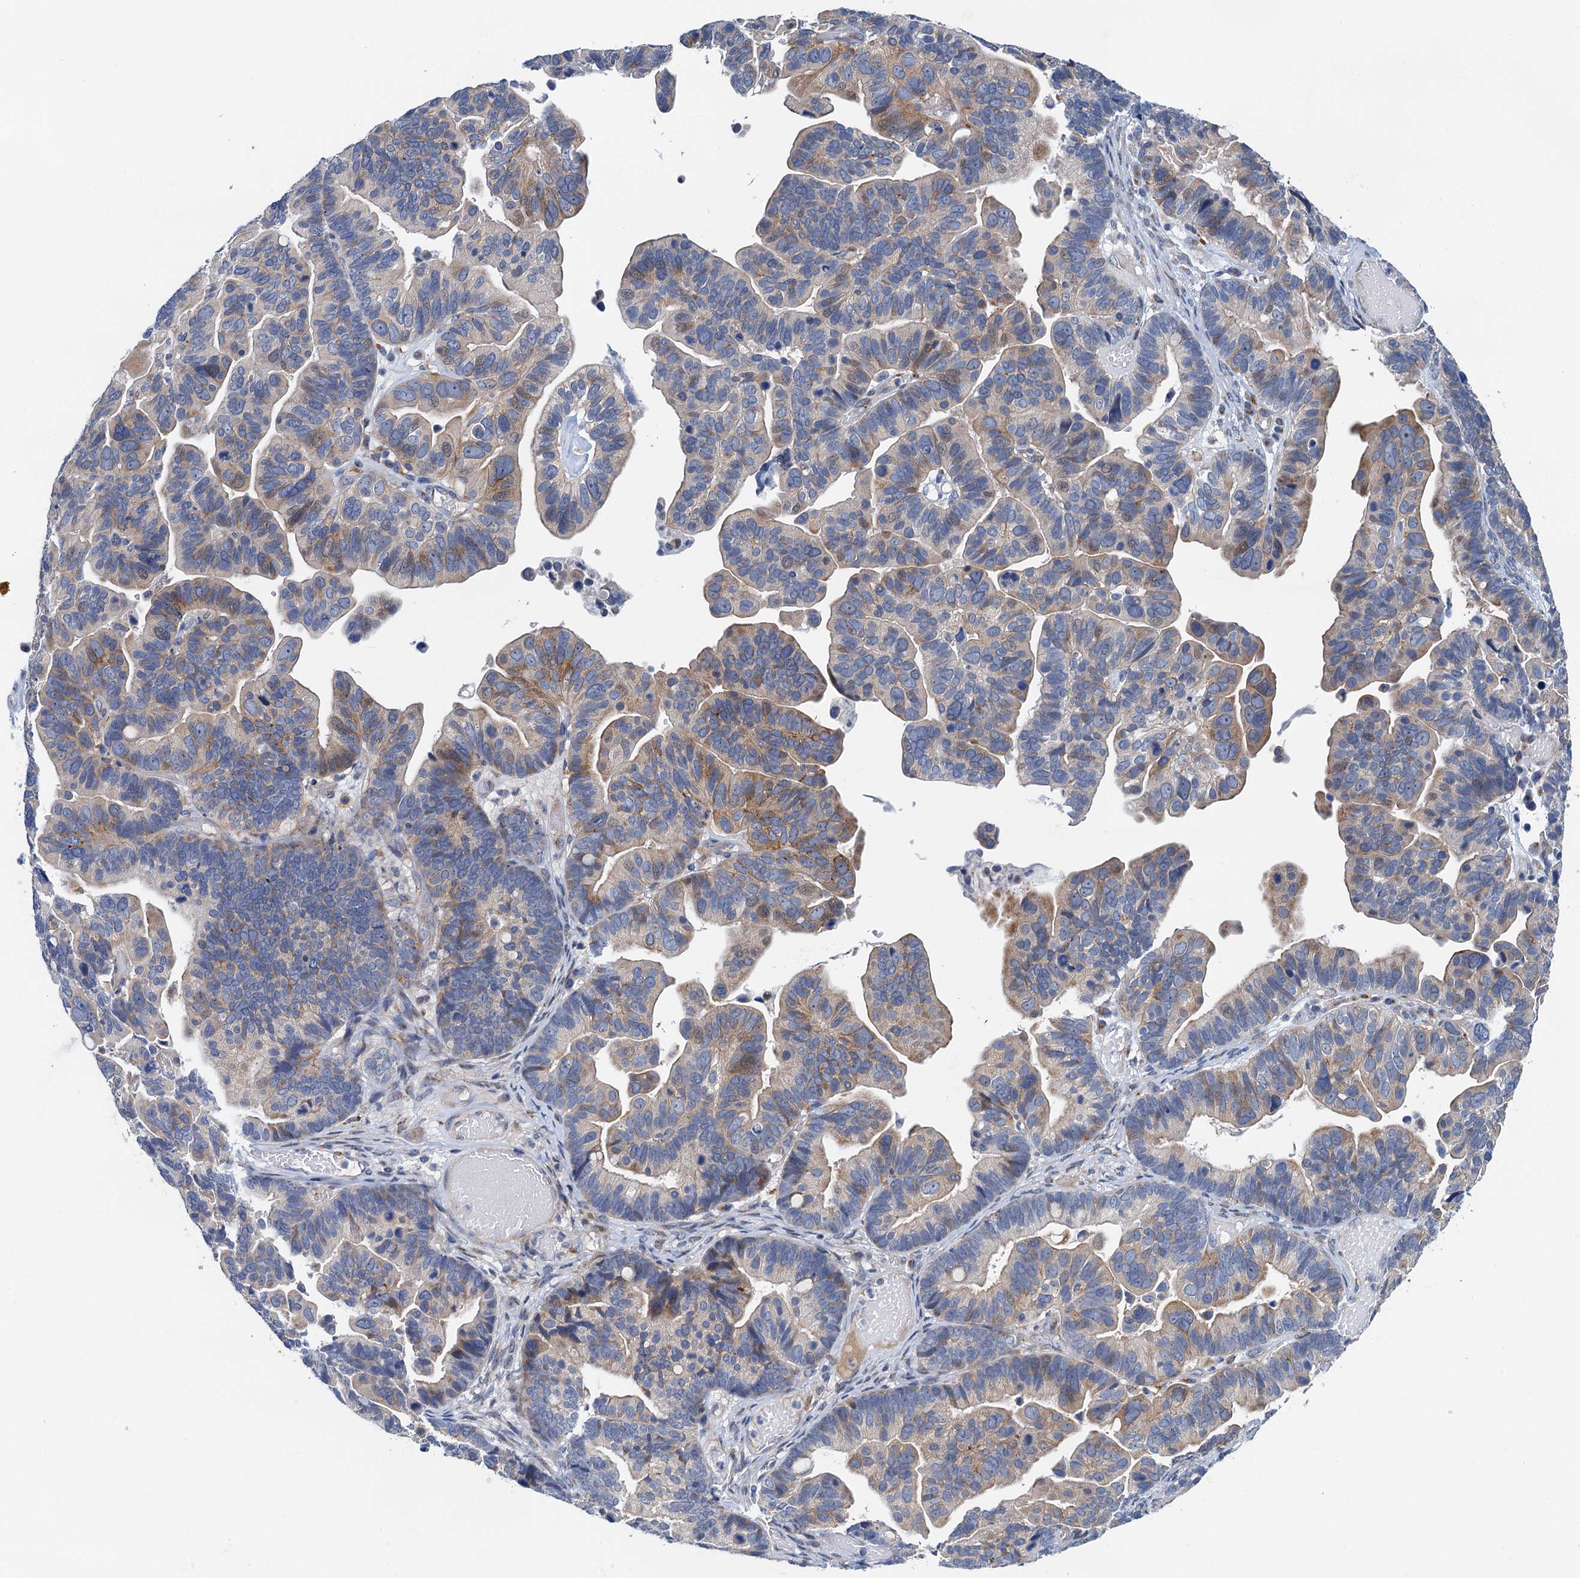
{"staining": {"intensity": "weak", "quantity": "25%-75%", "location": "cytoplasmic/membranous"}, "tissue": "ovarian cancer", "cell_type": "Tumor cells", "image_type": "cancer", "snomed": [{"axis": "morphology", "description": "Cystadenocarcinoma, serous, NOS"}, {"axis": "topography", "description": "Ovary"}], "caption": "Ovarian cancer stained with DAB (3,3'-diaminobenzidine) immunohistochemistry (IHC) exhibits low levels of weak cytoplasmic/membranous staining in about 25%-75% of tumor cells.", "gene": "NBEA", "patient": {"sex": "female", "age": 56}}